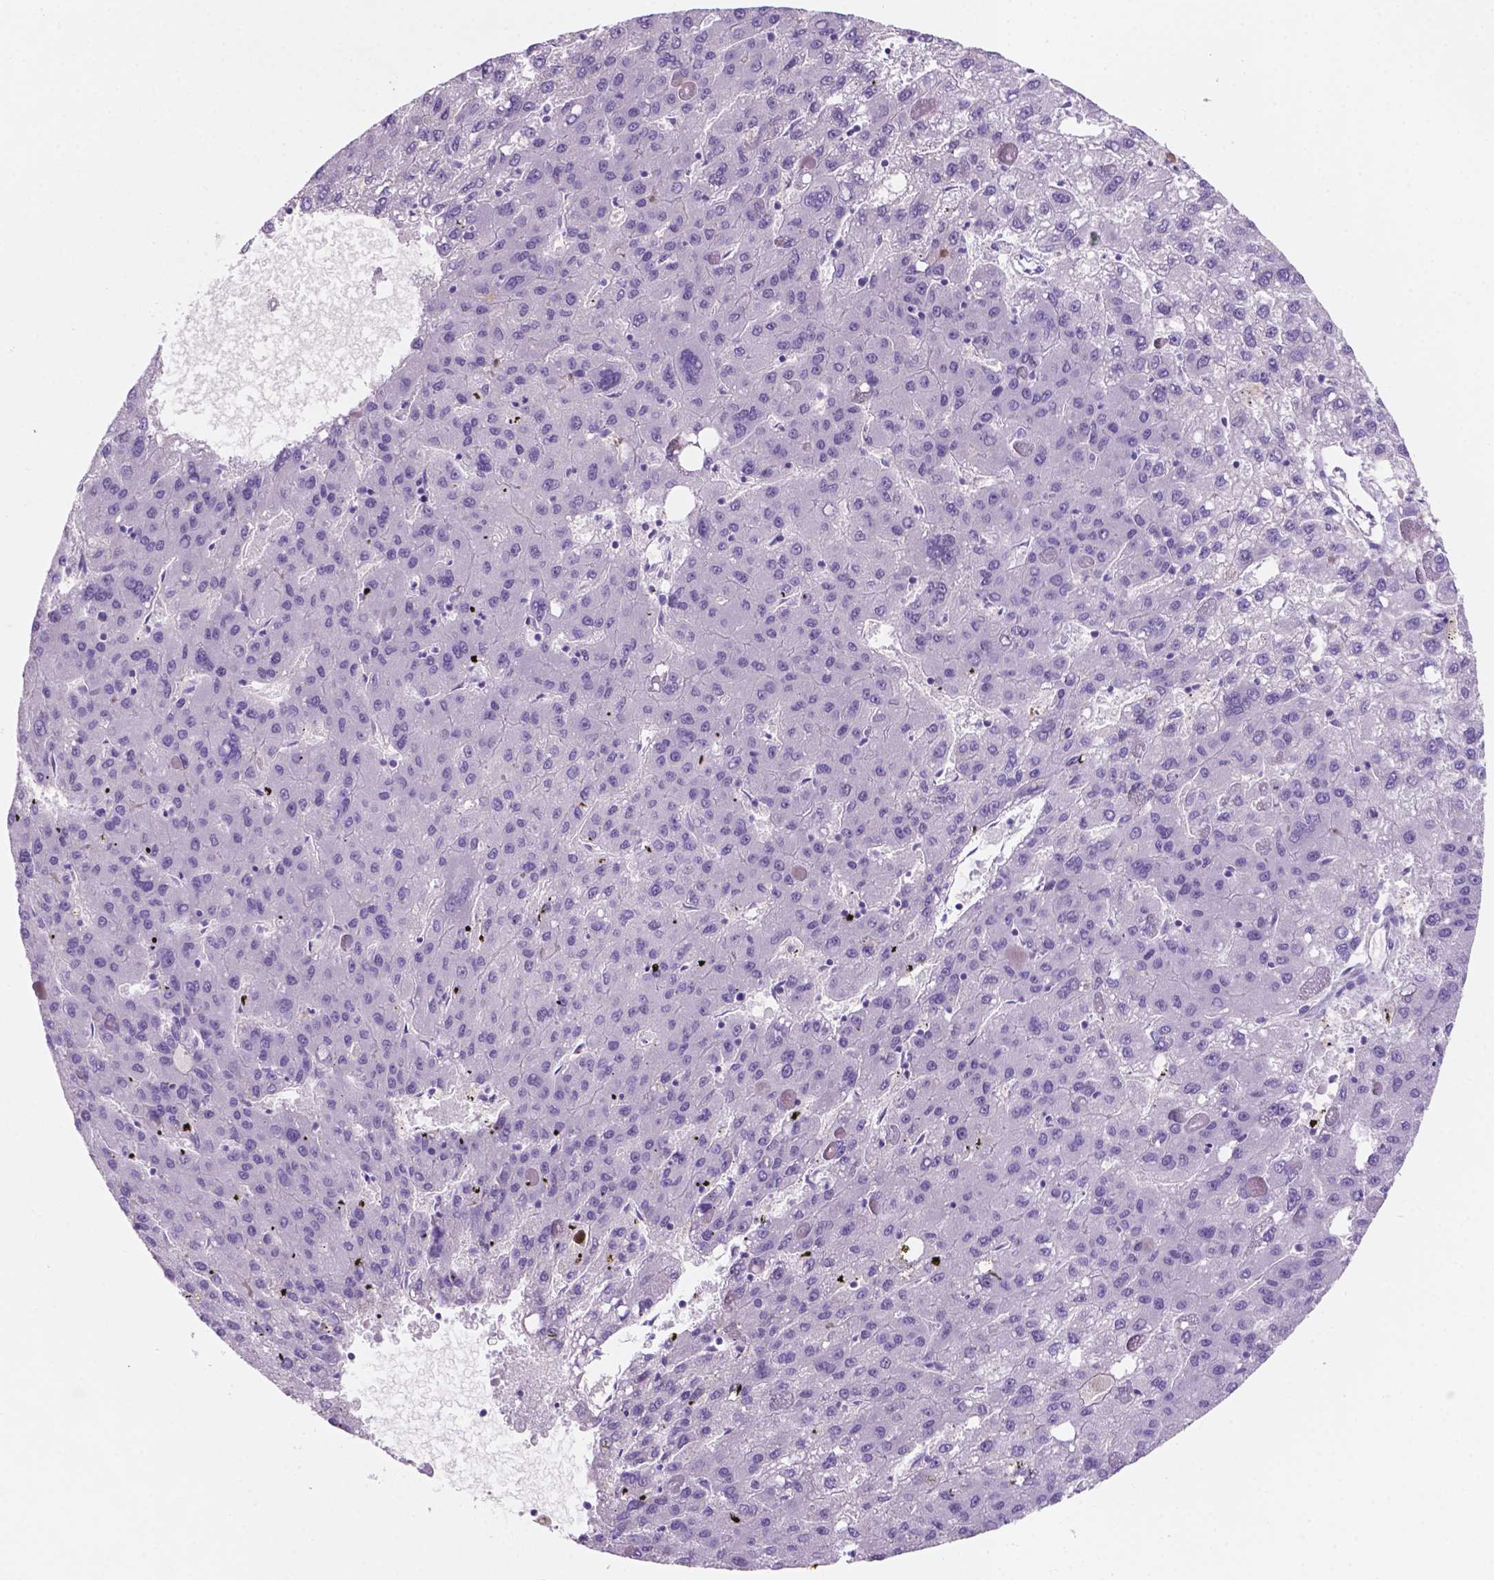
{"staining": {"intensity": "negative", "quantity": "none", "location": "none"}, "tissue": "liver cancer", "cell_type": "Tumor cells", "image_type": "cancer", "snomed": [{"axis": "morphology", "description": "Carcinoma, Hepatocellular, NOS"}, {"axis": "topography", "description": "Liver"}], "caption": "Tumor cells show no significant expression in liver hepatocellular carcinoma.", "gene": "EBLN2", "patient": {"sex": "female", "age": 82}}